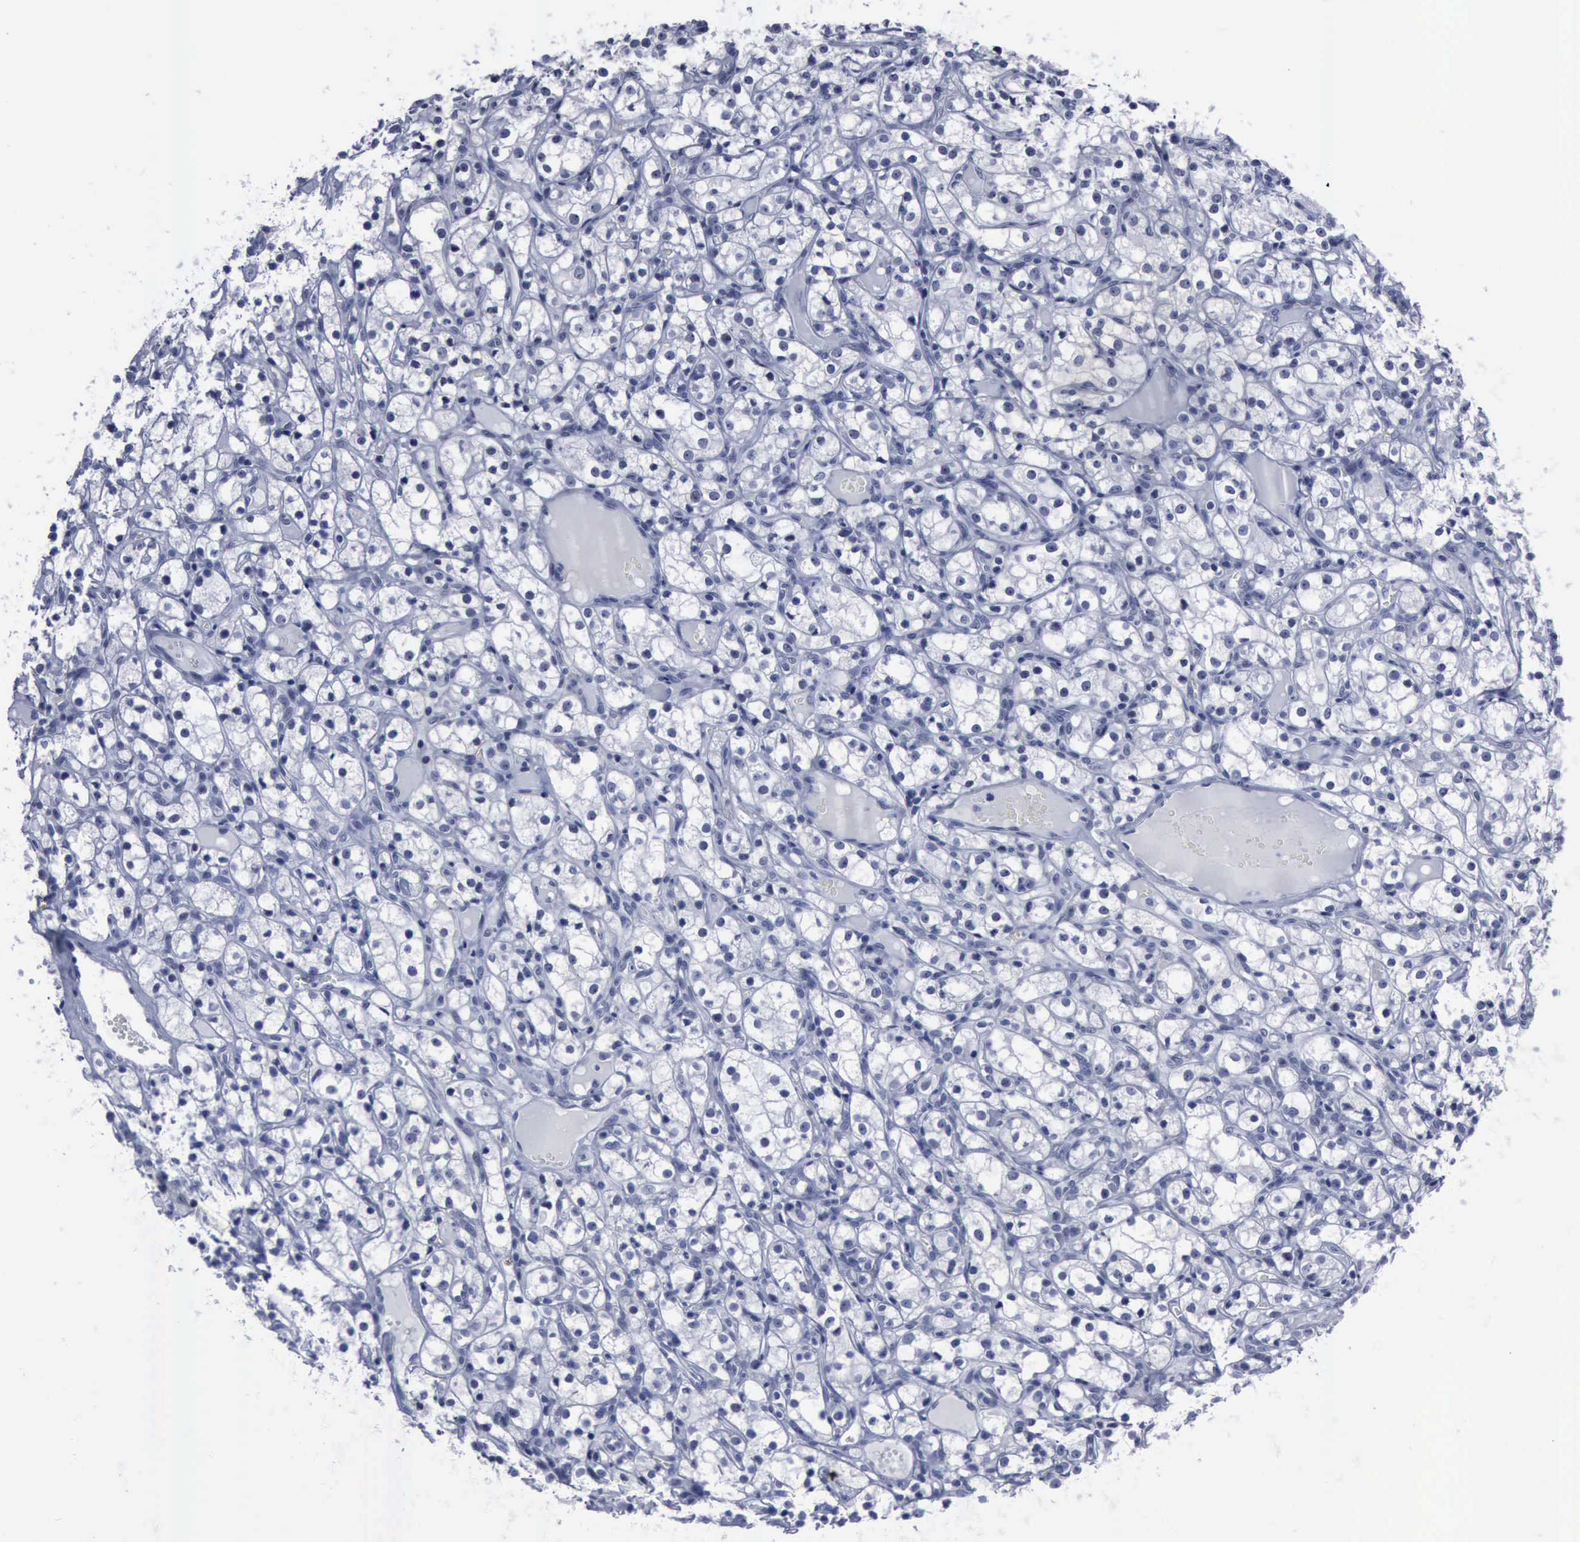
{"staining": {"intensity": "negative", "quantity": "none", "location": "none"}, "tissue": "renal cancer", "cell_type": "Tumor cells", "image_type": "cancer", "snomed": [{"axis": "morphology", "description": "Adenocarcinoma, NOS"}, {"axis": "topography", "description": "Kidney"}], "caption": "IHC of human adenocarcinoma (renal) demonstrates no staining in tumor cells. (Brightfield microscopy of DAB immunohistochemistry (IHC) at high magnification).", "gene": "BRD1", "patient": {"sex": "male", "age": 61}}